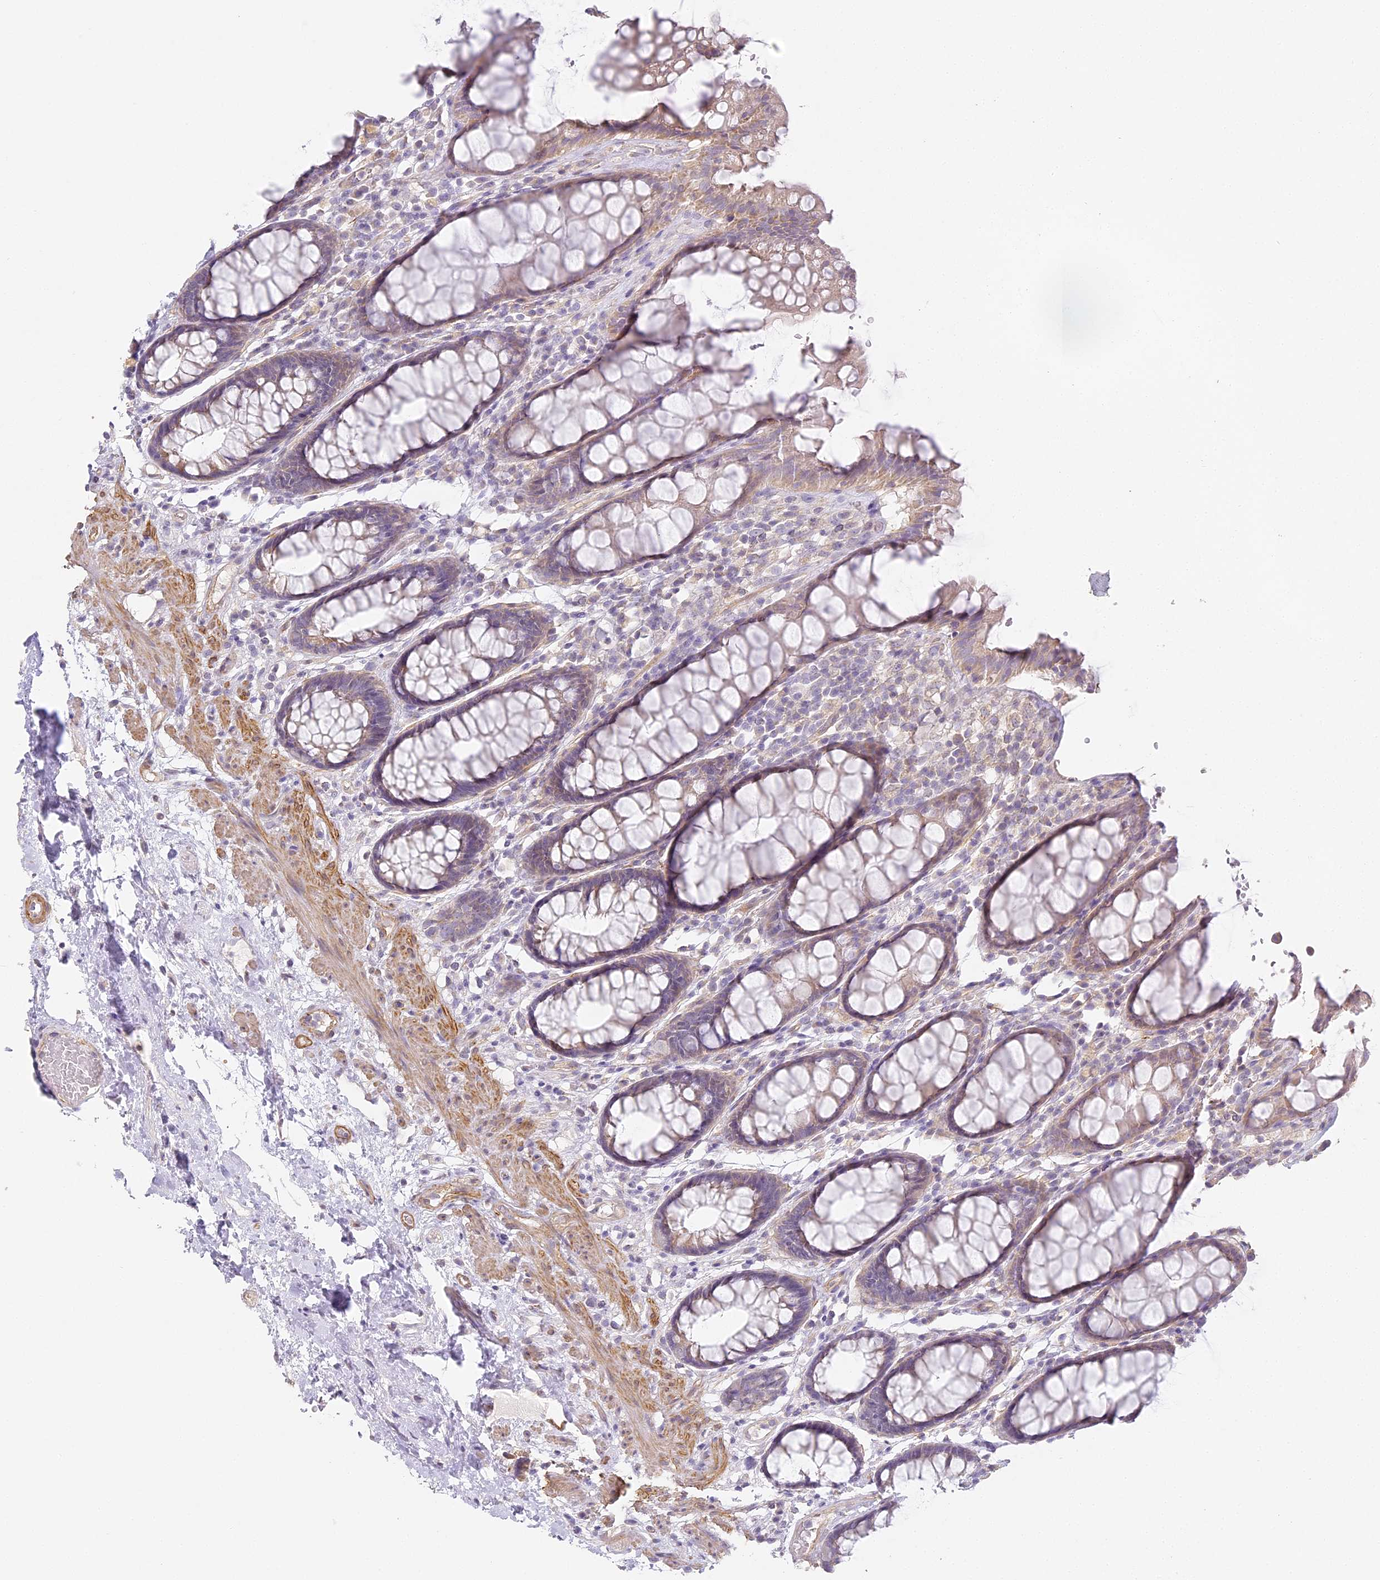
{"staining": {"intensity": "weak", "quantity": "25%-75%", "location": "cytoplasmic/membranous"}, "tissue": "rectum", "cell_type": "Glandular cells", "image_type": "normal", "snomed": [{"axis": "morphology", "description": "Normal tissue, NOS"}, {"axis": "topography", "description": "Rectum"}], "caption": "An immunohistochemistry image of unremarkable tissue is shown. Protein staining in brown highlights weak cytoplasmic/membranous positivity in rectum within glandular cells.", "gene": "MED28", "patient": {"sex": "male", "age": 64}}